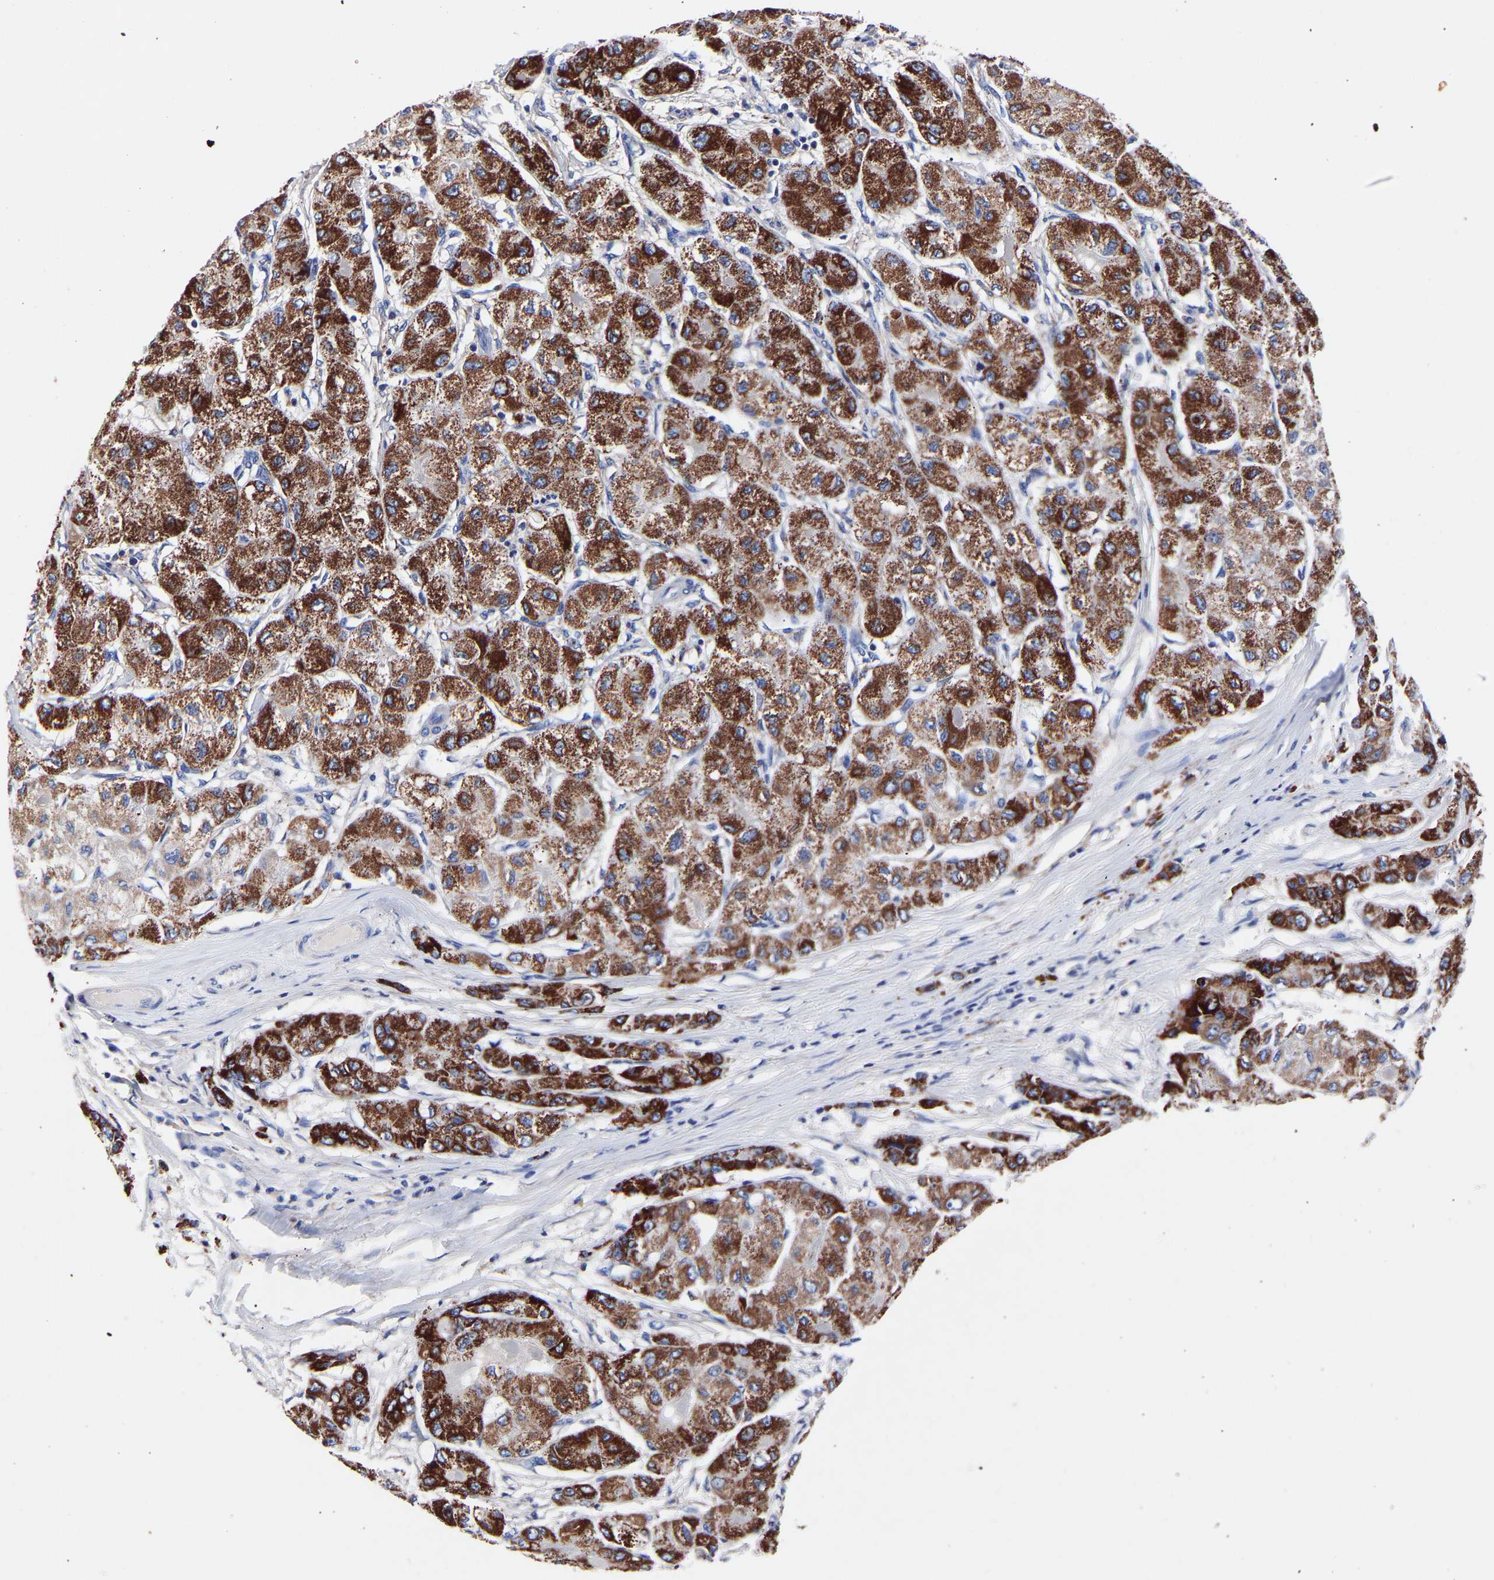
{"staining": {"intensity": "strong", "quantity": ">75%", "location": "cytoplasmic/membranous"}, "tissue": "liver cancer", "cell_type": "Tumor cells", "image_type": "cancer", "snomed": [{"axis": "morphology", "description": "Carcinoma, Hepatocellular, NOS"}, {"axis": "topography", "description": "Liver"}], "caption": "Protein analysis of liver cancer tissue exhibits strong cytoplasmic/membranous positivity in approximately >75% of tumor cells. The staining was performed using DAB (3,3'-diaminobenzidine), with brown indicating positive protein expression. Nuclei are stained blue with hematoxylin.", "gene": "SEM1", "patient": {"sex": "male", "age": 80}}